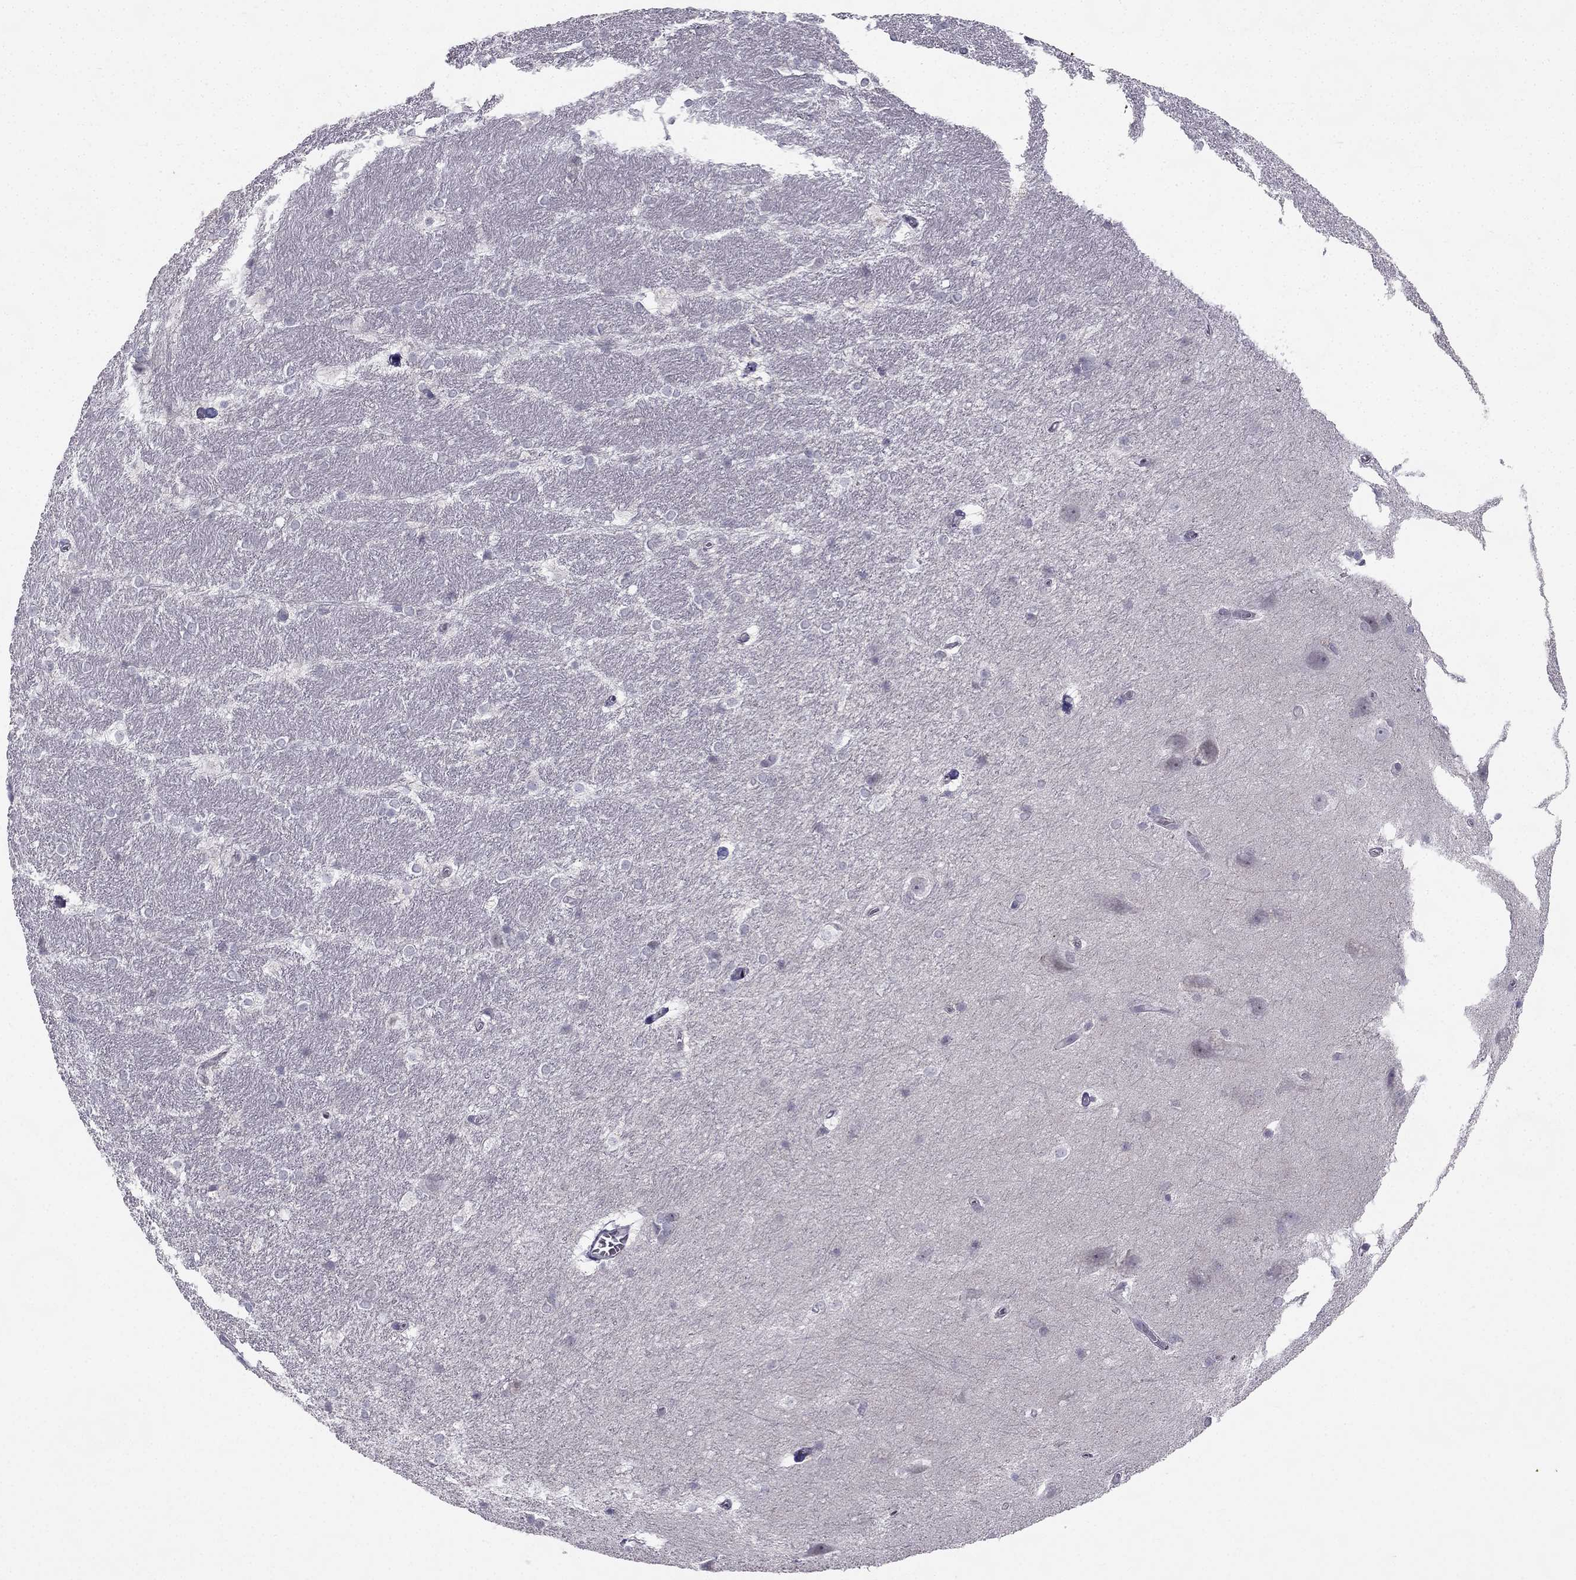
{"staining": {"intensity": "negative", "quantity": "none", "location": "none"}, "tissue": "hippocampus", "cell_type": "Glial cells", "image_type": "normal", "snomed": [{"axis": "morphology", "description": "Normal tissue, NOS"}, {"axis": "topography", "description": "Cerebral cortex"}, {"axis": "topography", "description": "Hippocampus"}], "caption": "The image displays no staining of glial cells in benign hippocampus.", "gene": "C5orf49", "patient": {"sex": "female", "age": 19}}